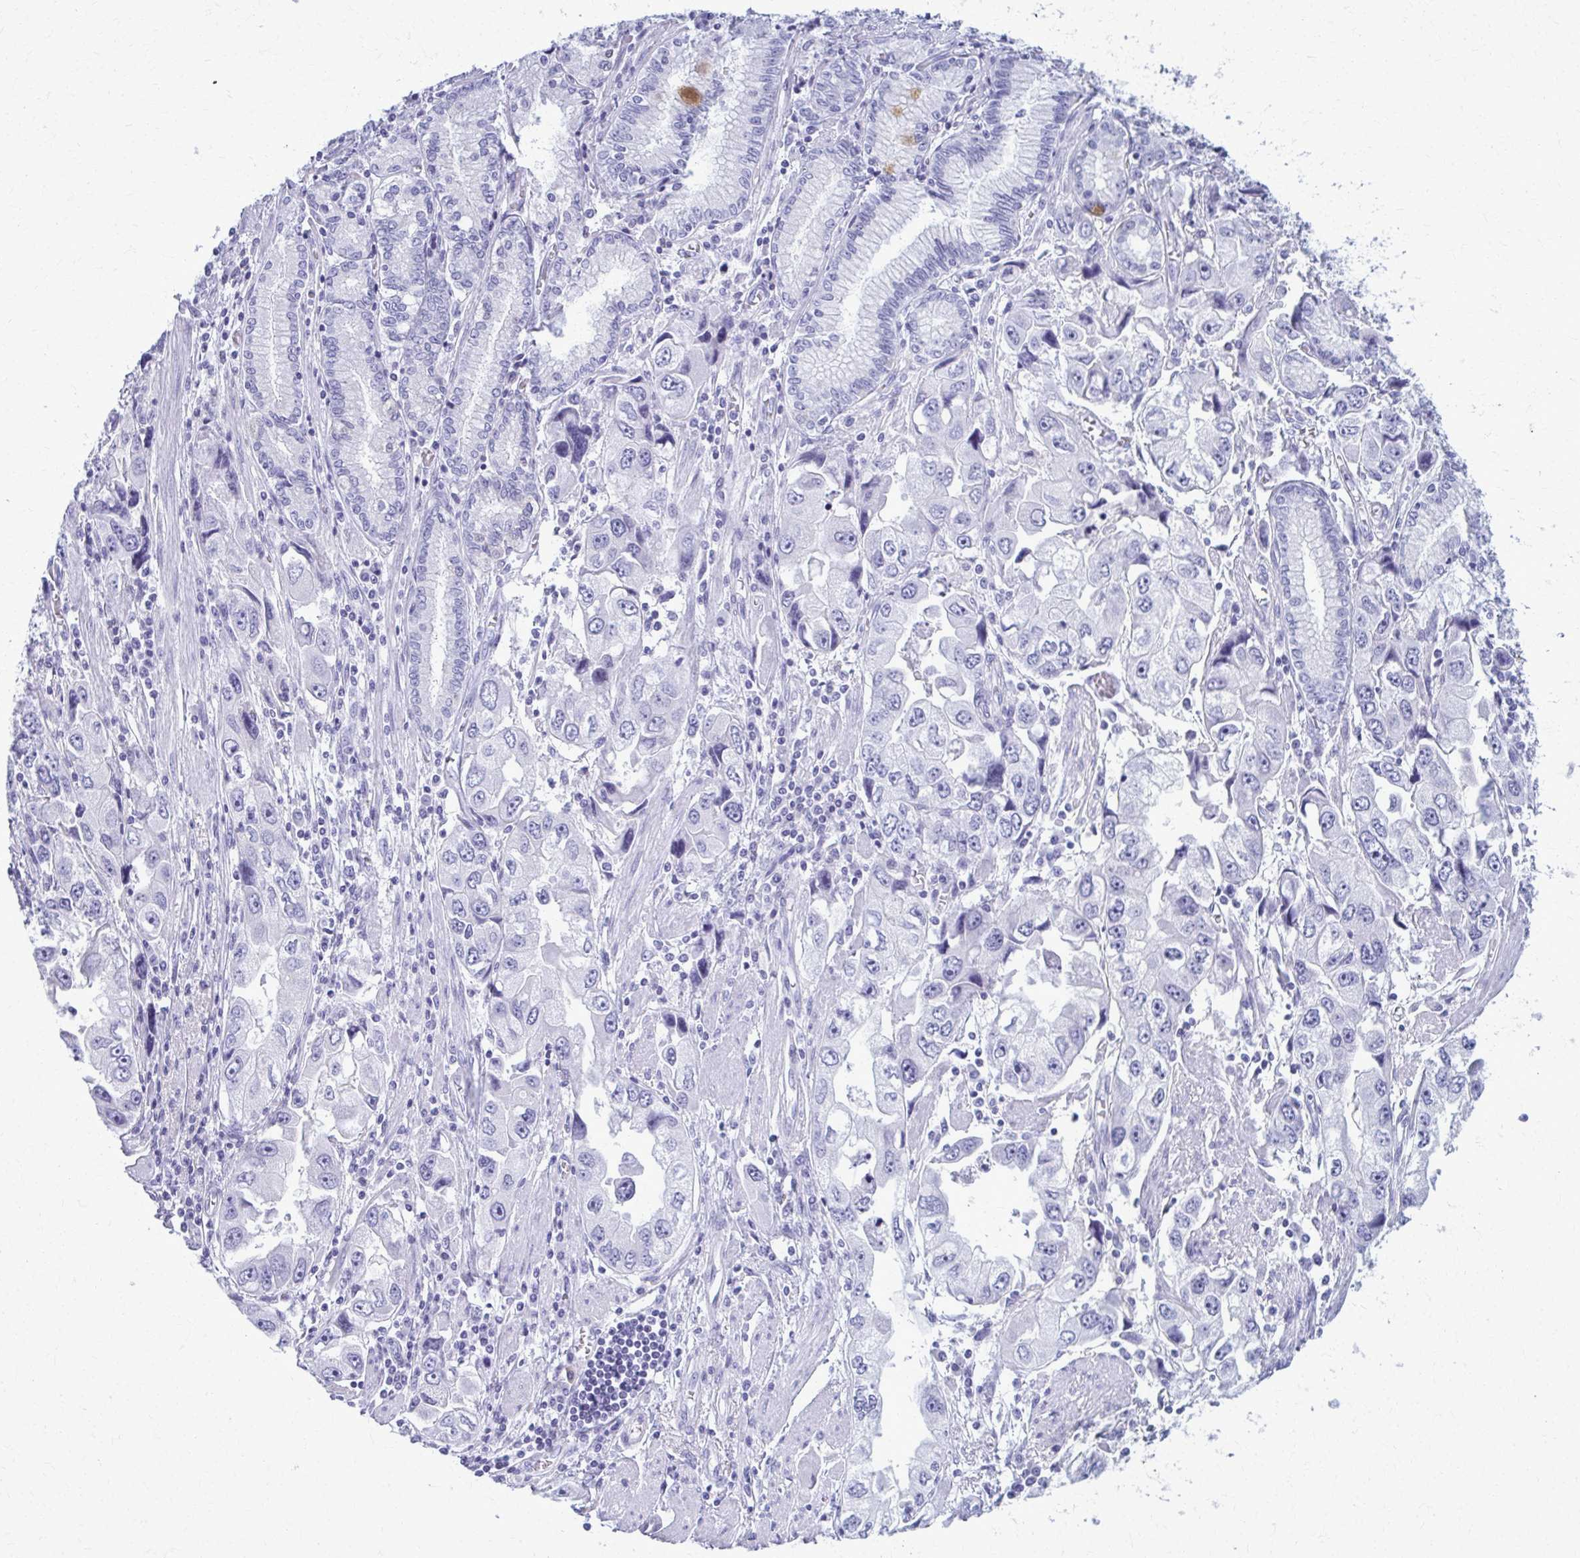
{"staining": {"intensity": "moderate", "quantity": "<25%", "location": "cytoplasmic/membranous"}, "tissue": "stomach cancer", "cell_type": "Tumor cells", "image_type": "cancer", "snomed": [{"axis": "morphology", "description": "Adenocarcinoma, NOS"}, {"axis": "topography", "description": "Stomach, lower"}], "caption": "Immunohistochemical staining of human stomach cancer (adenocarcinoma) exhibits low levels of moderate cytoplasmic/membranous protein positivity in approximately <25% of tumor cells.", "gene": "ACSM2B", "patient": {"sex": "female", "age": 93}}